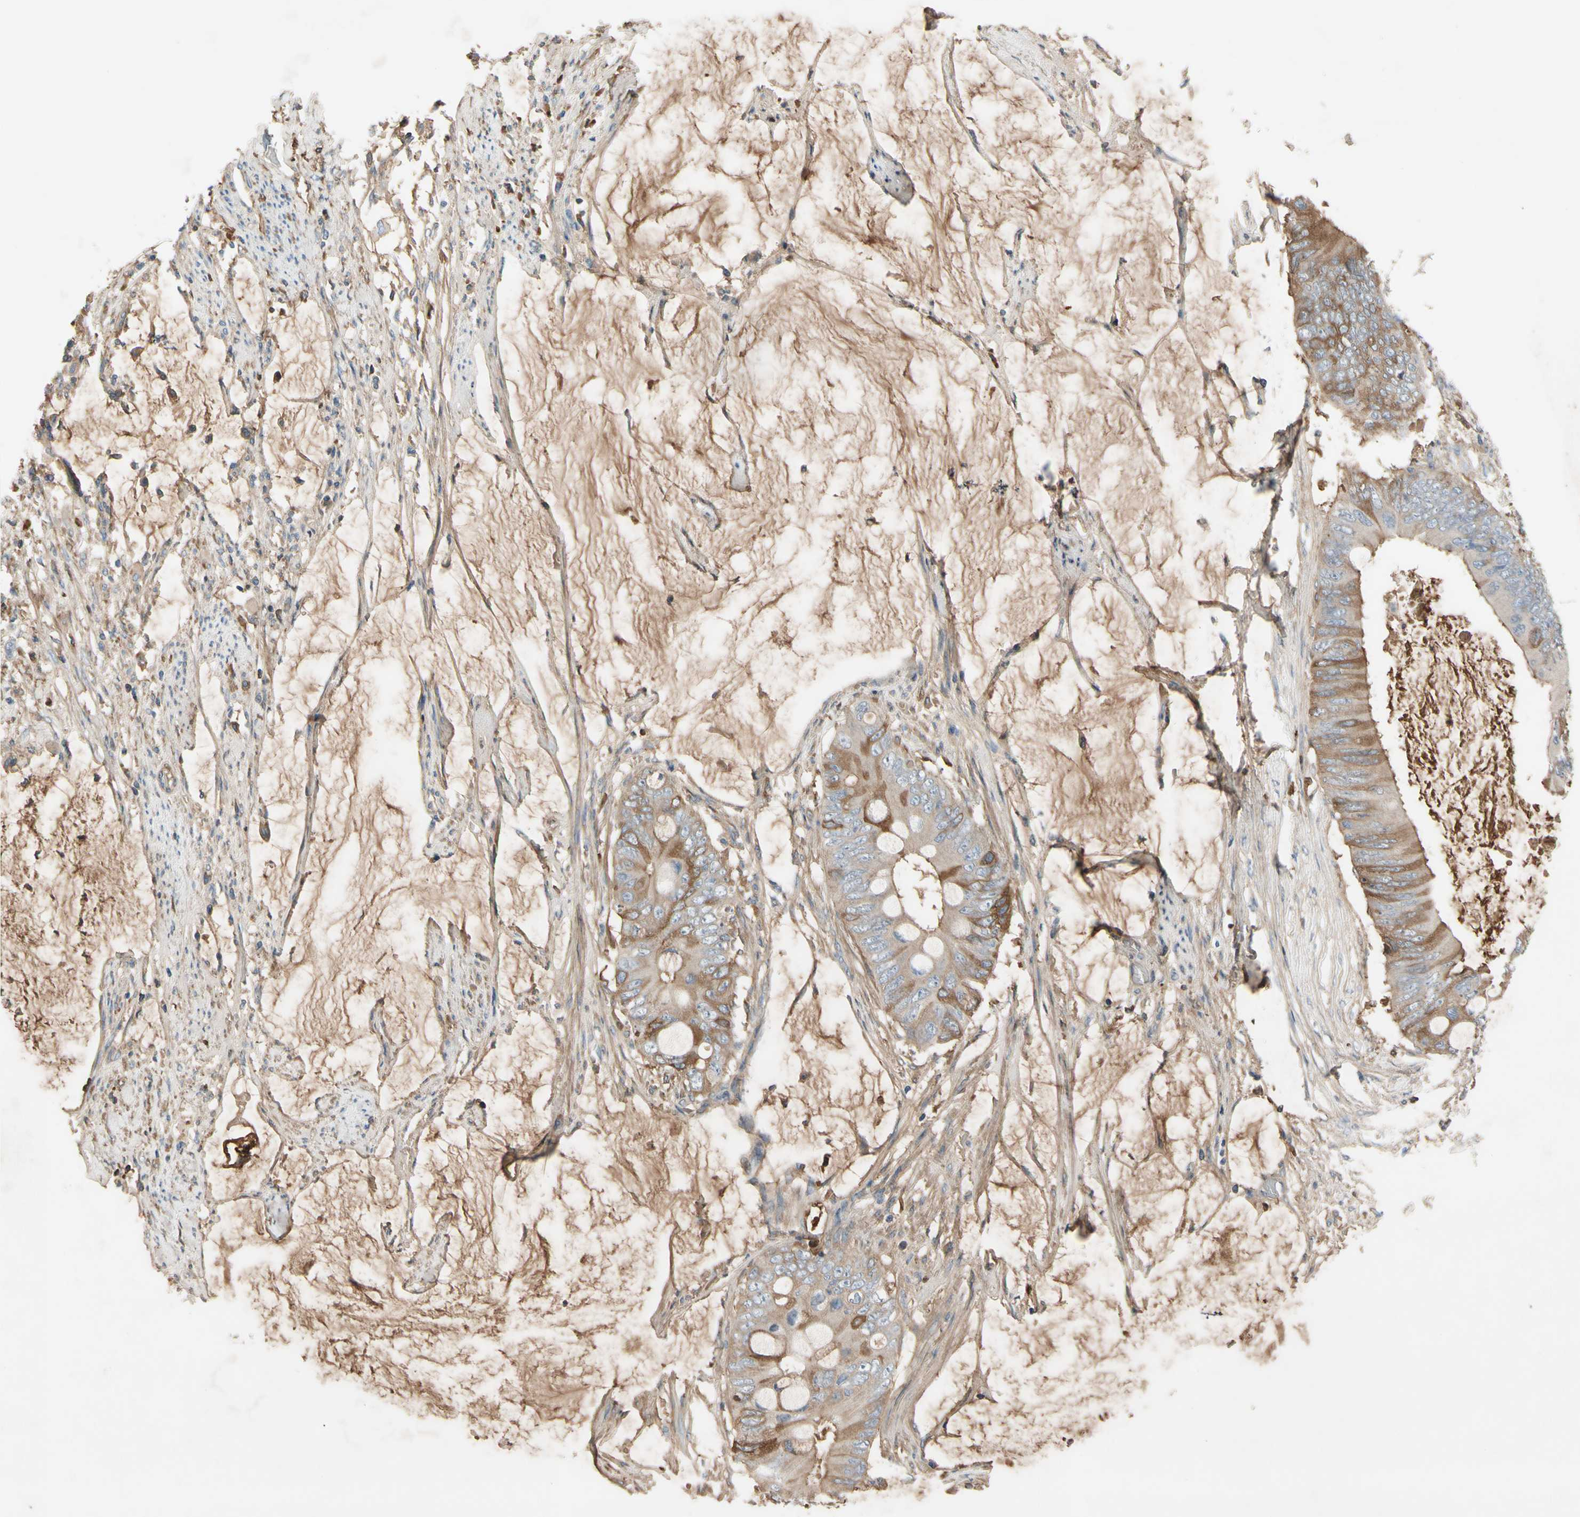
{"staining": {"intensity": "moderate", "quantity": "25%-75%", "location": "cytoplasmic/membranous"}, "tissue": "colorectal cancer", "cell_type": "Tumor cells", "image_type": "cancer", "snomed": [{"axis": "morphology", "description": "Adenocarcinoma, NOS"}, {"axis": "topography", "description": "Rectum"}], "caption": "High-power microscopy captured an IHC histopathology image of colorectal cancer, revealing moderate cytoplasmic/membranous positivity in about 25%-75% of tumor cells. (brown staining indicates protein expression, while blue staining denotes nuclei).", "gene": "TIMP2", "patient": {"sex": "female", "age": 77}}